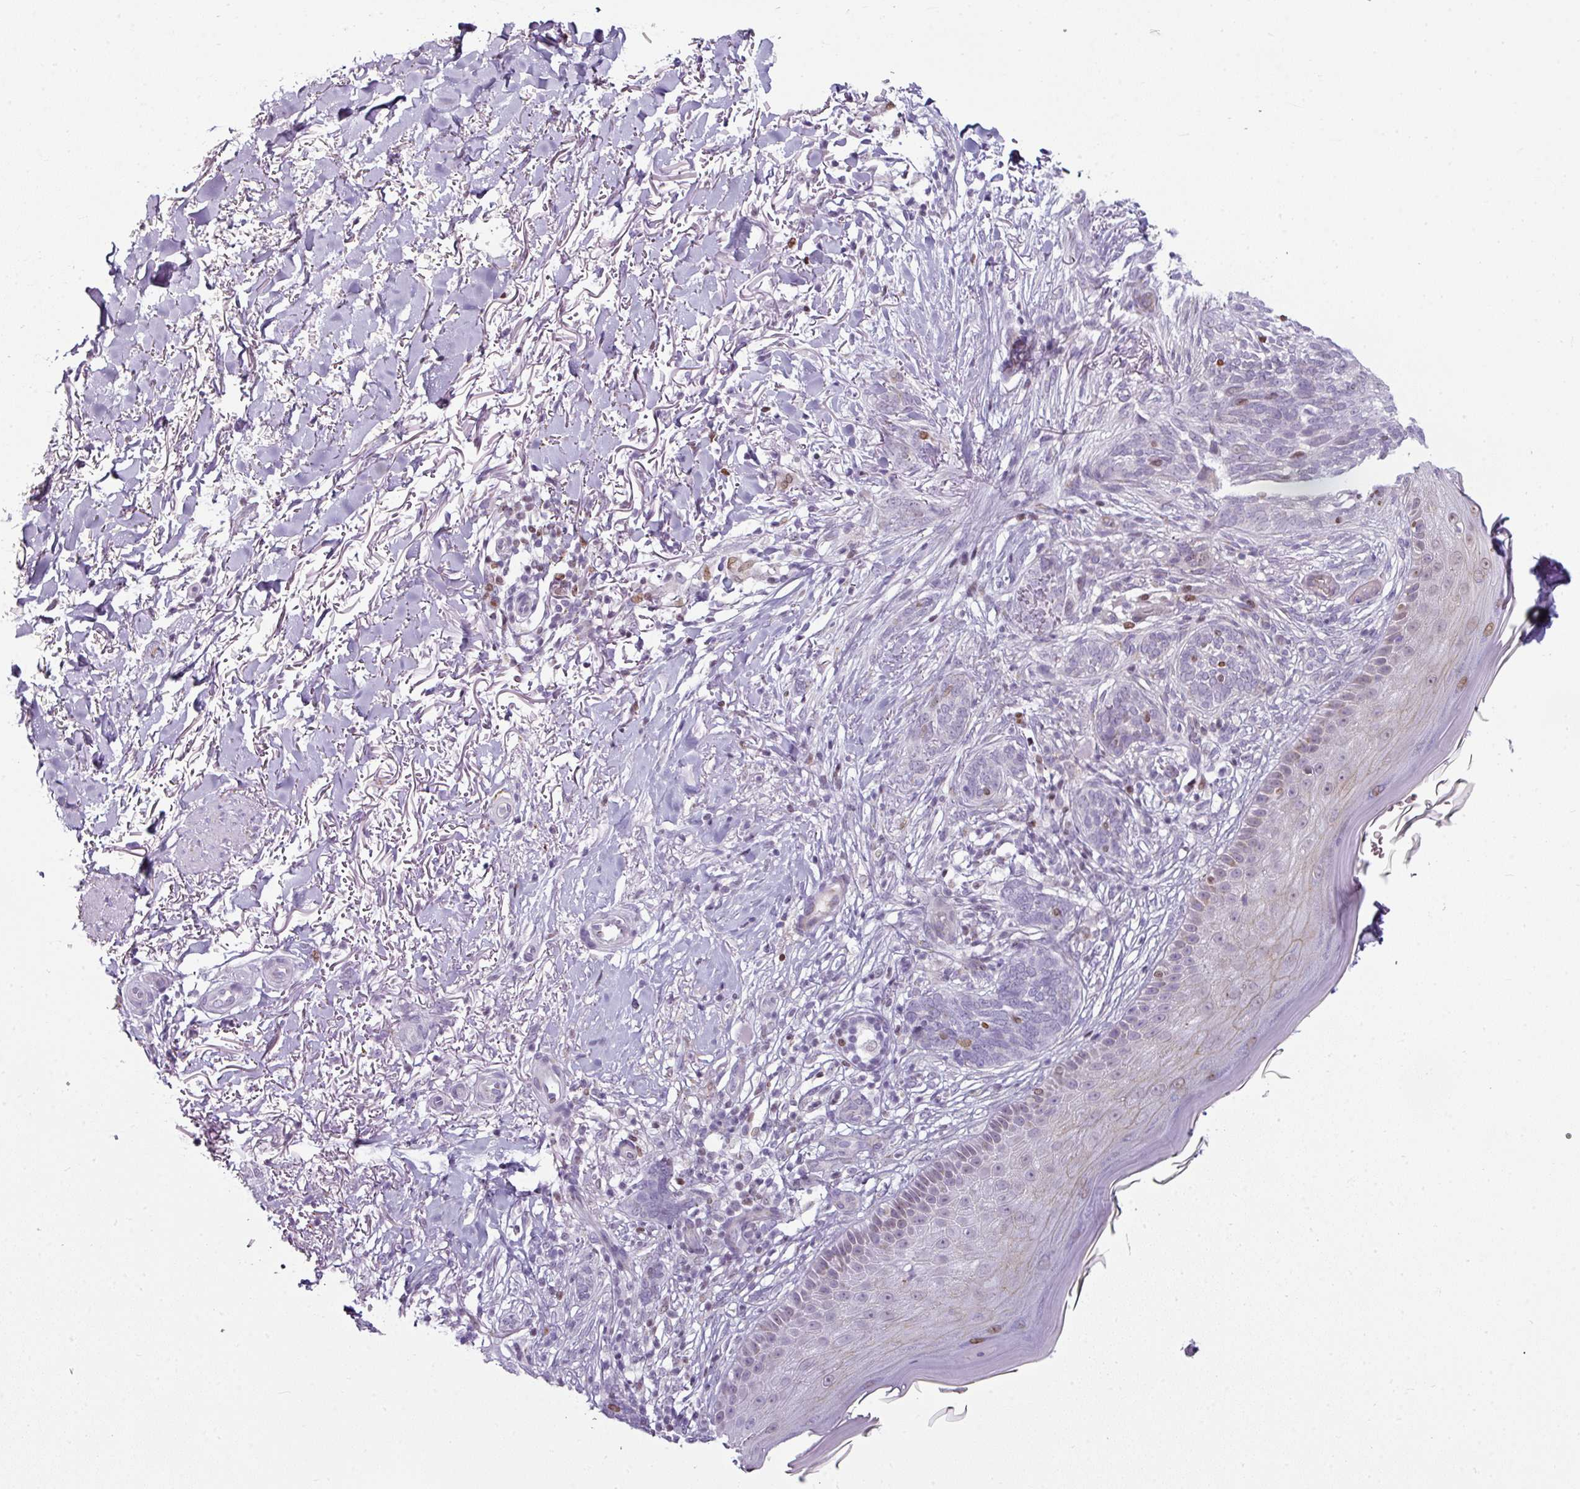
{"staining": {"intensity": "moderate", "quantity": "<25%", "location": "nuclear"}, "tissue": "skin cancer", "cell_type": "Tumor cells", "image_type": "cancer", "snomed": [{"axis": "morphology", "description": "Normal tissue, NOS"}, {"axis": "morphology", "description": "Basal cell carcinoma"}, {"axis": "topography", "description": "Skin"}], "caption": "Immunohistochemical staining of skin cancer displays moderate nuclear protein staining in about <25% of tumor cells.", "gene": "SYT8", "patient": {"sex": "female", "age": 67}}